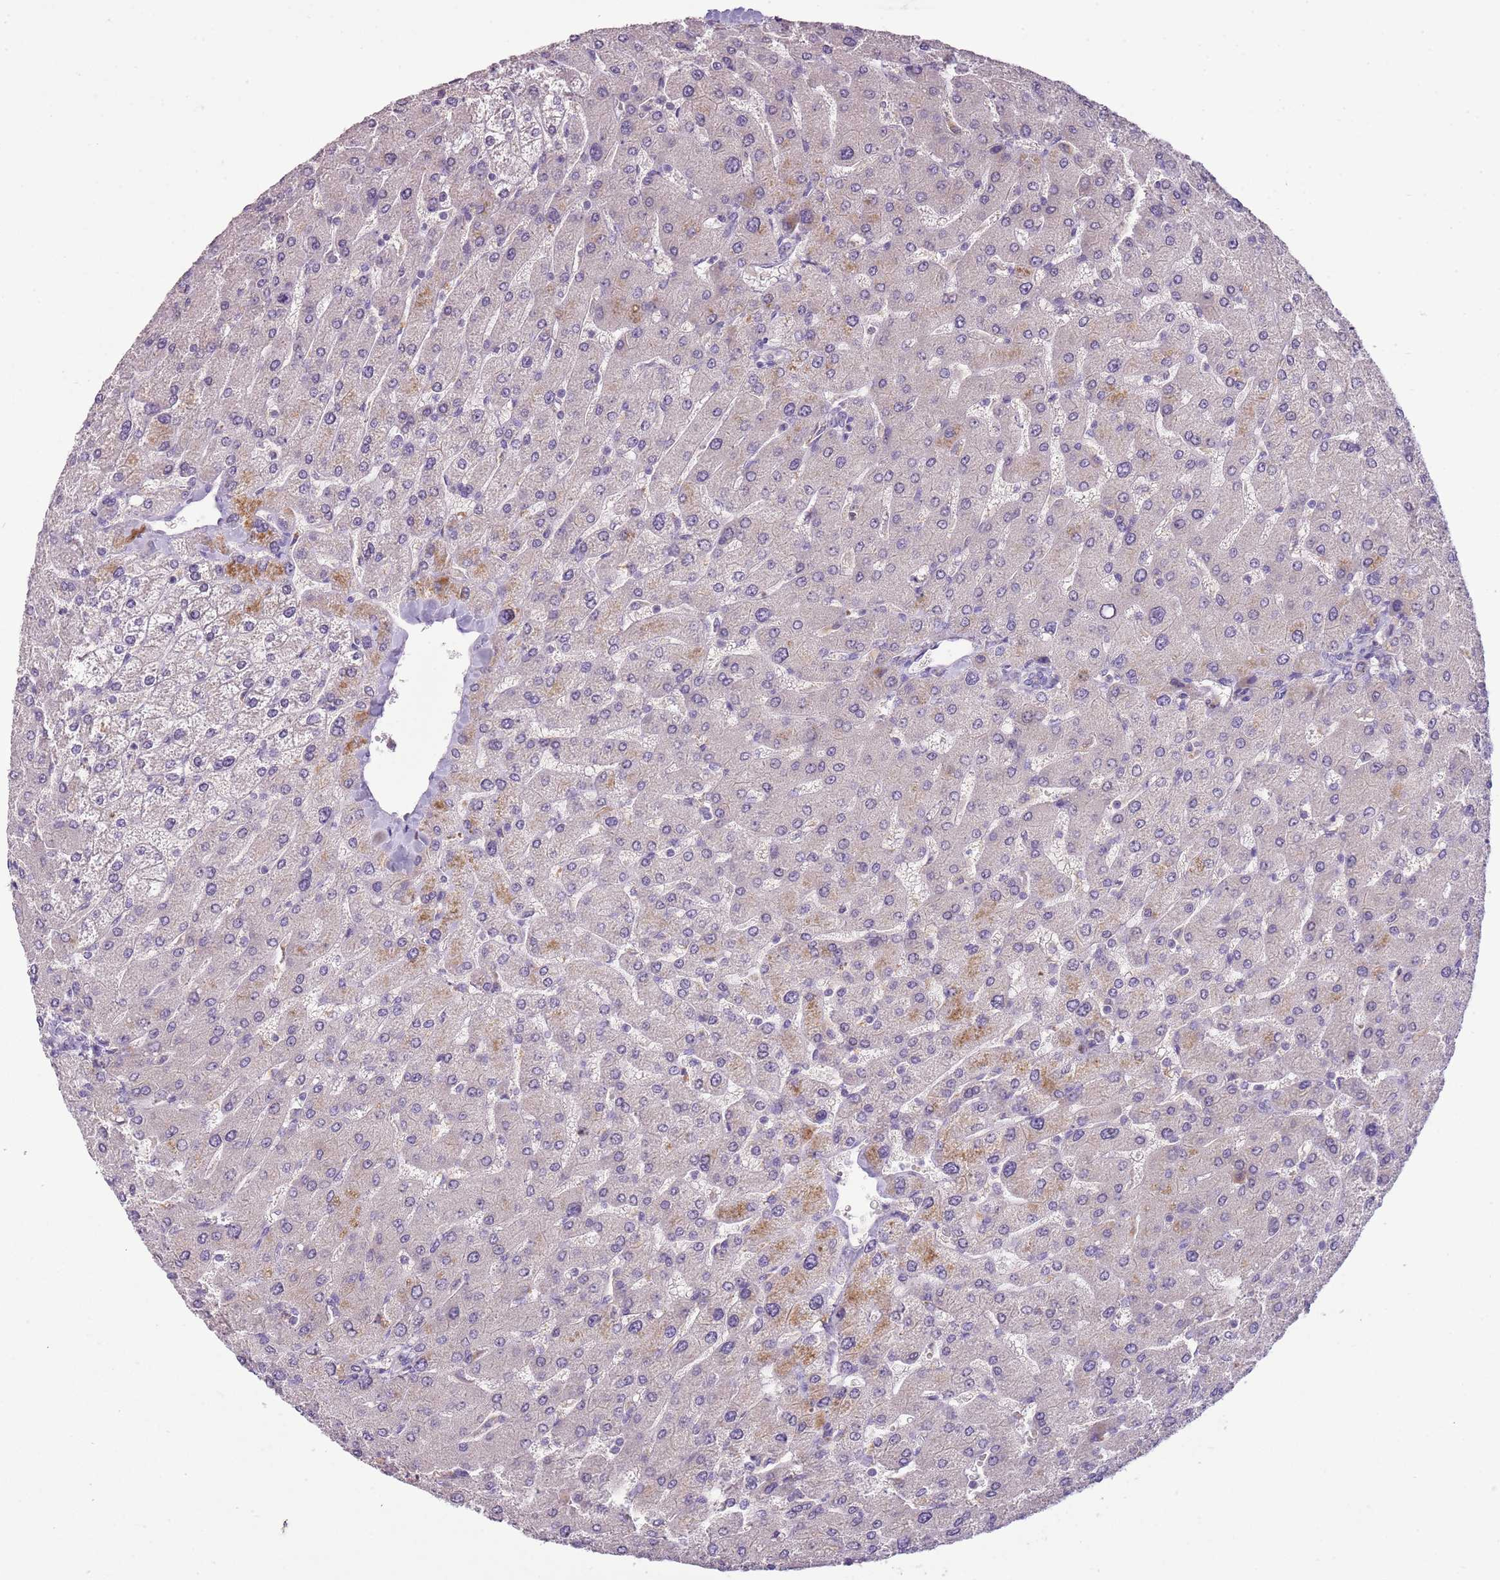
{"staining": {"intensity": "negative", "quantity": "none", "location": "none"}, "tissue": "liver", "cell_type": "Cholangiocytes", "image_type": "normal", "snomed": [{"axis": "morphology", "description": "Normal tissue, NOS"}, {"axis": "topography", "description": "Liver"}], "caption": "Immunohistochemistry (IHC) histopathology image of unremarkable human liver stained for a protein (brown), which shows no expression in cholangiocytes.", "gene": "SCAMP5", "patient": {"sex": "male", "age": 55}}